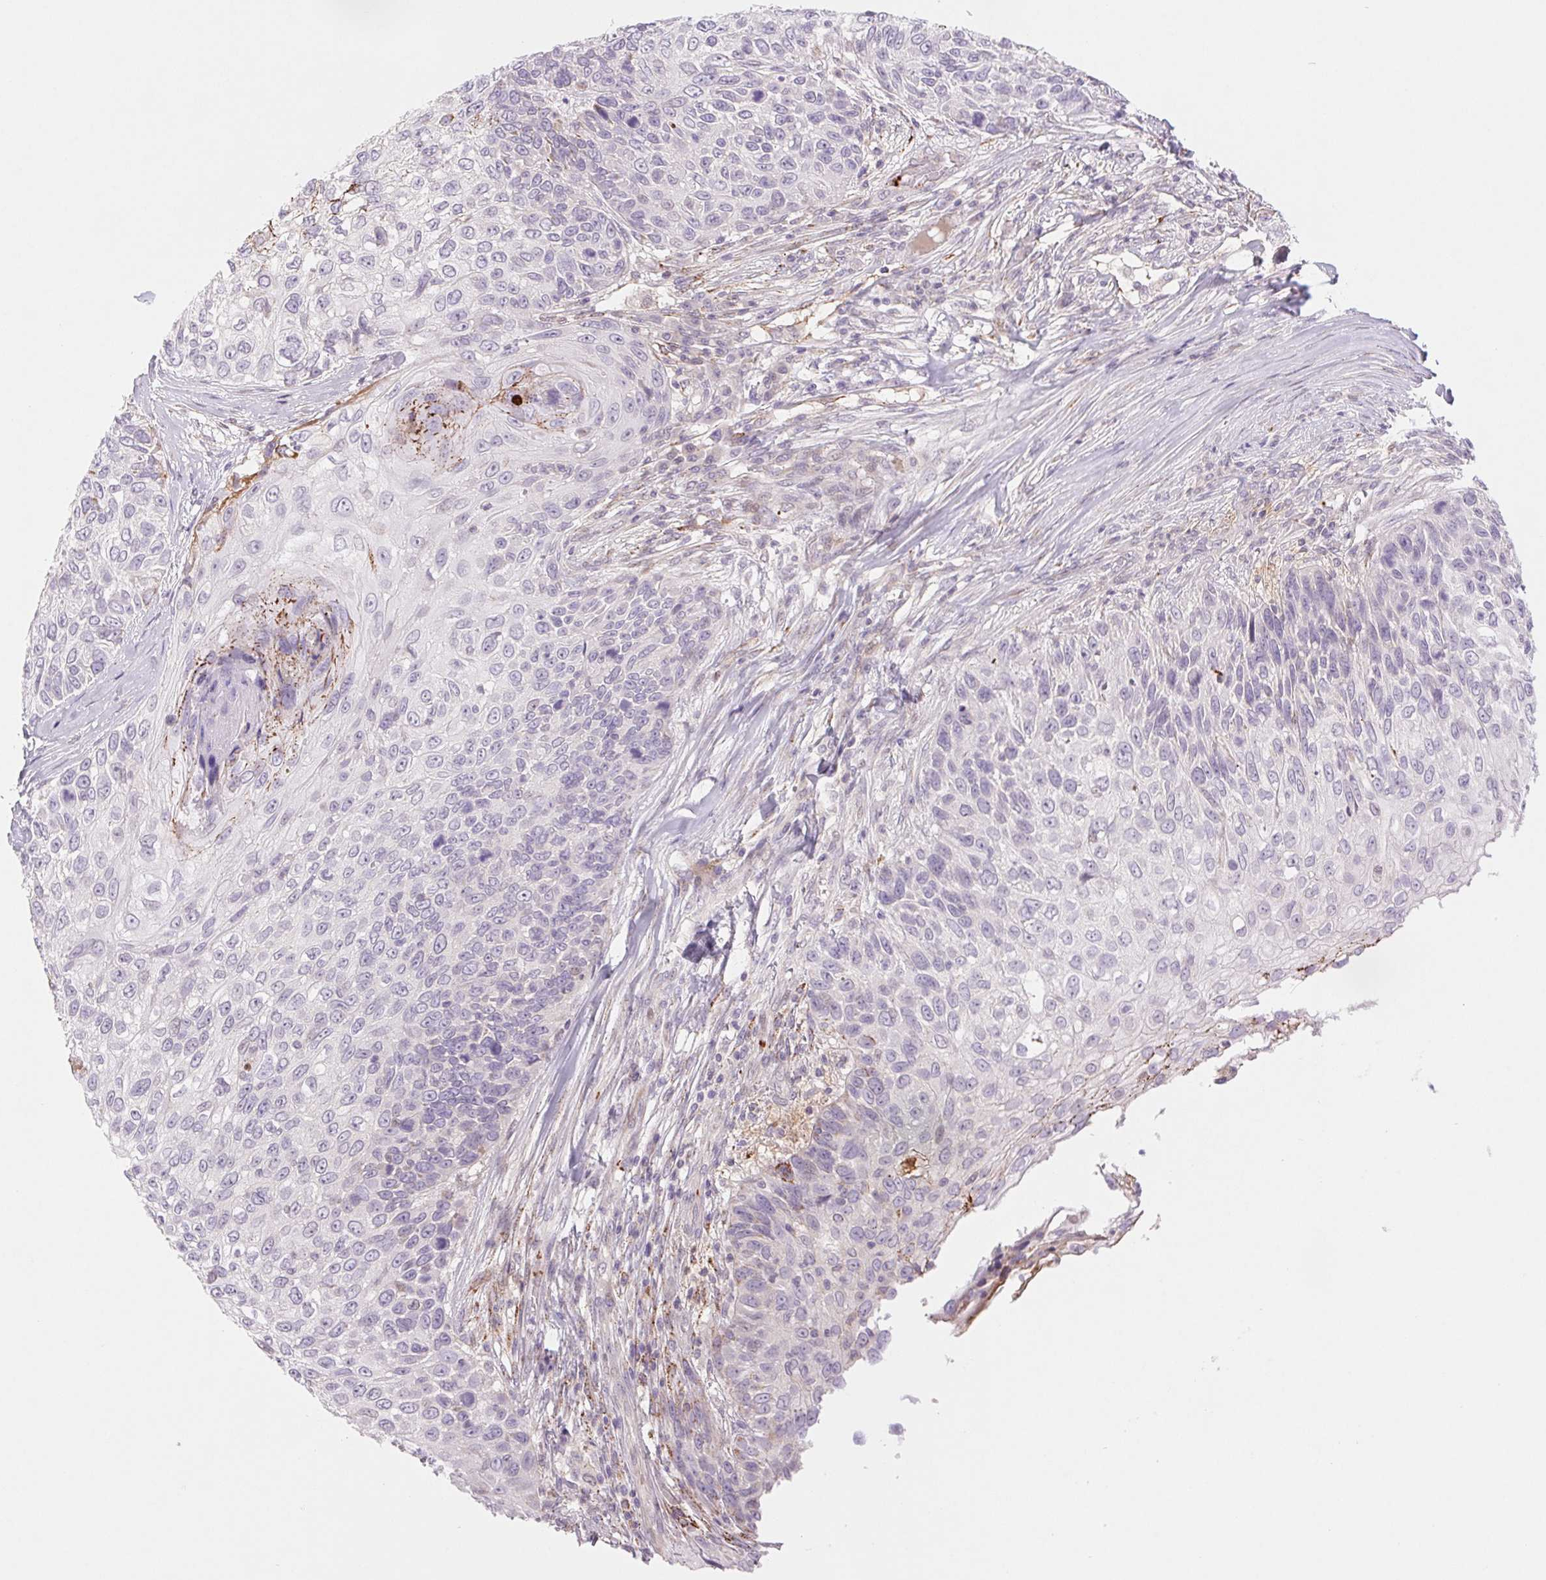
{"staining": {"intensity": "negative", "quantity": "none", "location": "none"}, "tissue": "skin cancer", "cell_type": "Tumor cells", "image_type": "cancer", "snomed": [{"axis": "morphology", "description": "Squamous cell carcinoma, NOS"}, {"axis": "topography", "description": "Skin"}], "caption": "An IHC image of skin squamous cell carcinoma is shown. There is no staining in tumor cells of skin squamous cell carcinoma. (Immunohistochemistry (ihc), brightfield microscopy, high magnification).", "gene": "MS4A13", "patient": {"sex": "male", "age": 92}}